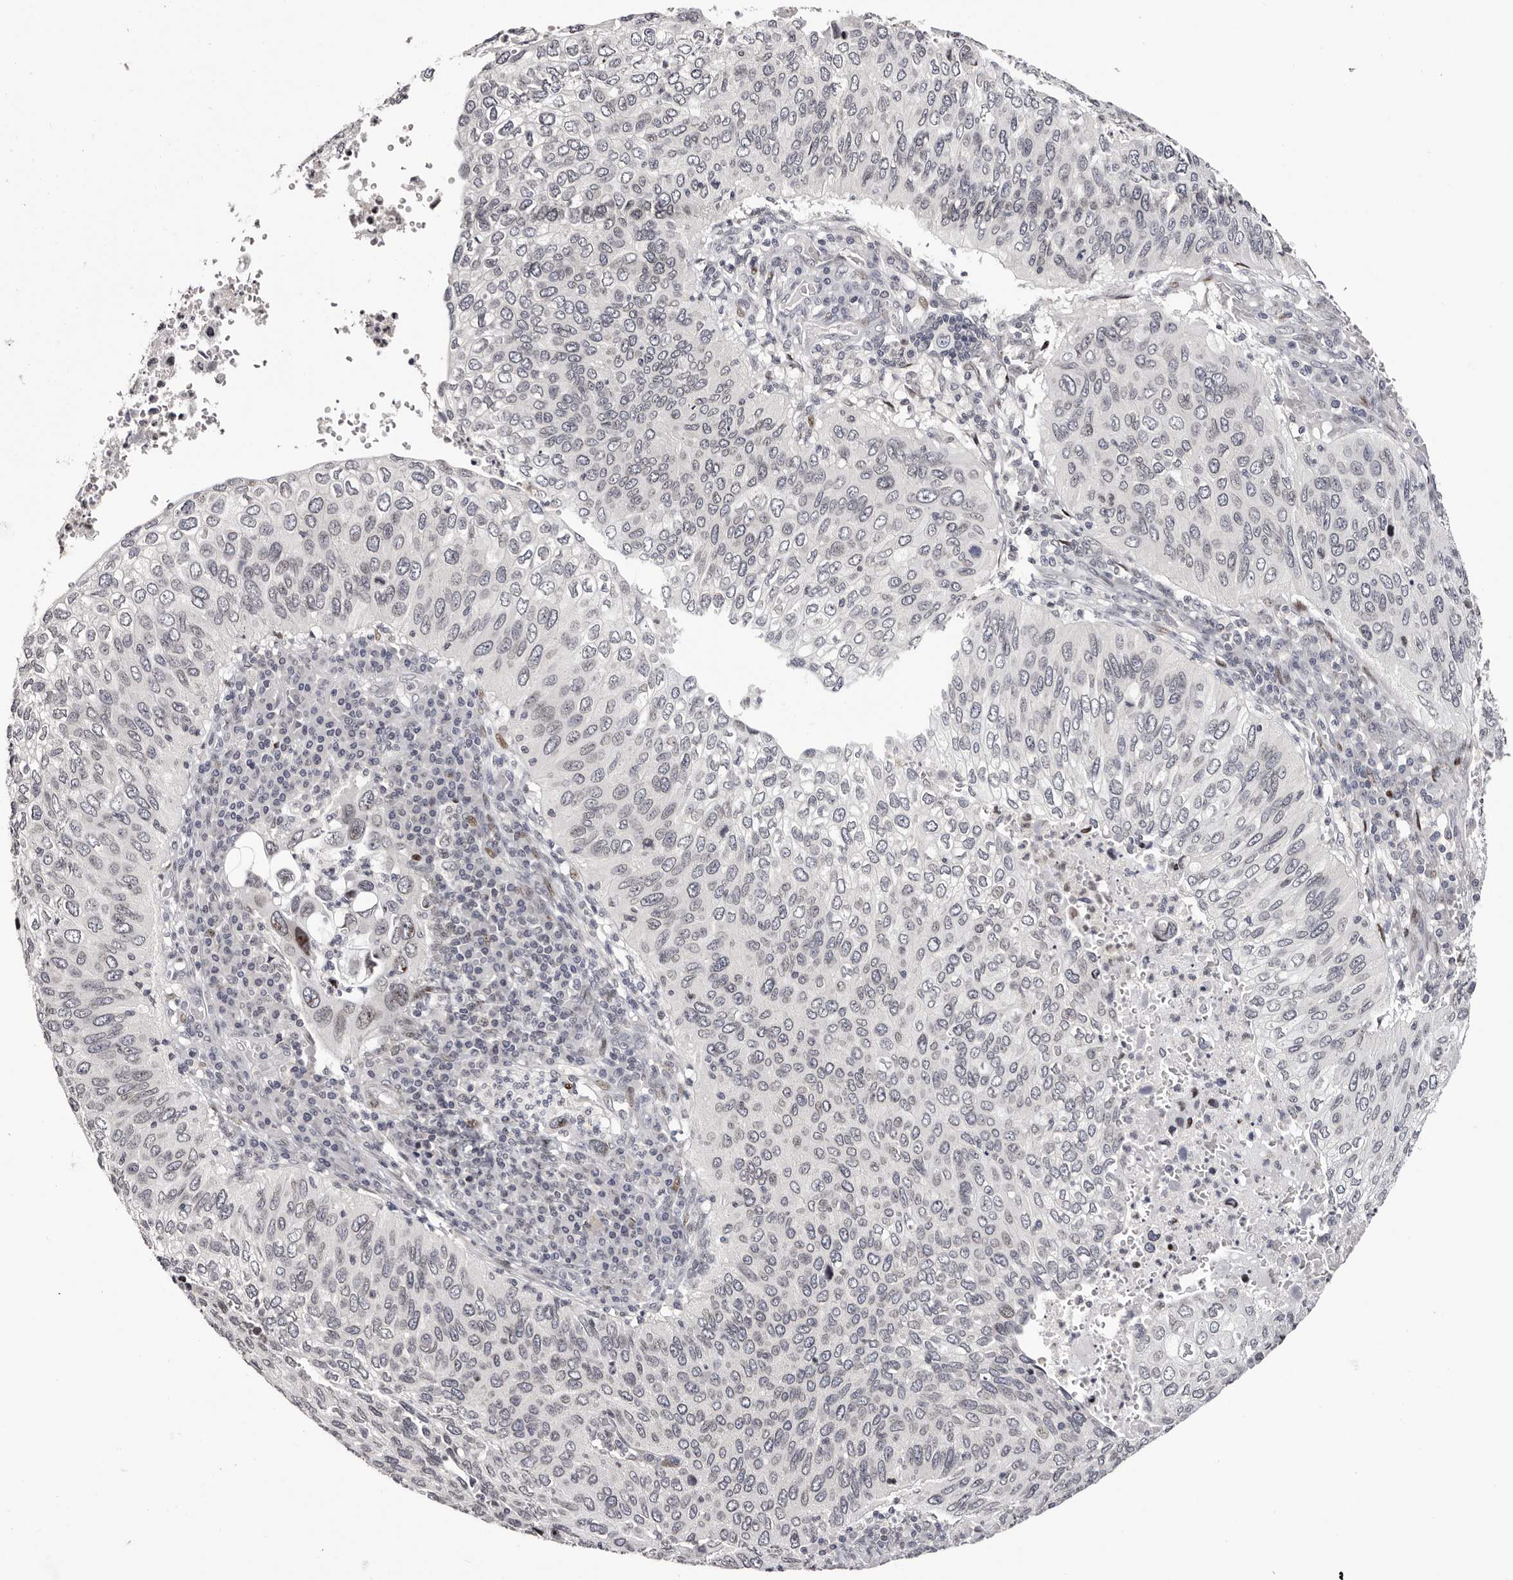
{"staining": {"intensity": "negative", "quantity": "none", "location": "none"}, "tissue": "cervical cancer", "cell_type": "Tumor cells", "image_type": "cancer", "snomed": [{"axis": "morphology", "description": "Squamous cell carcinoma, NOS"}, {"axis": "topography", "description": "Cervix"}], "caption": "DAB (3,3'-diaminobenzidine) immunohistochemical staining of human cervical cancer (squamous cell carcinoma) reveals no significant staining in tumor cells.", "gene": "NUP153", "patient": {"sex": "female", "age": 38}}